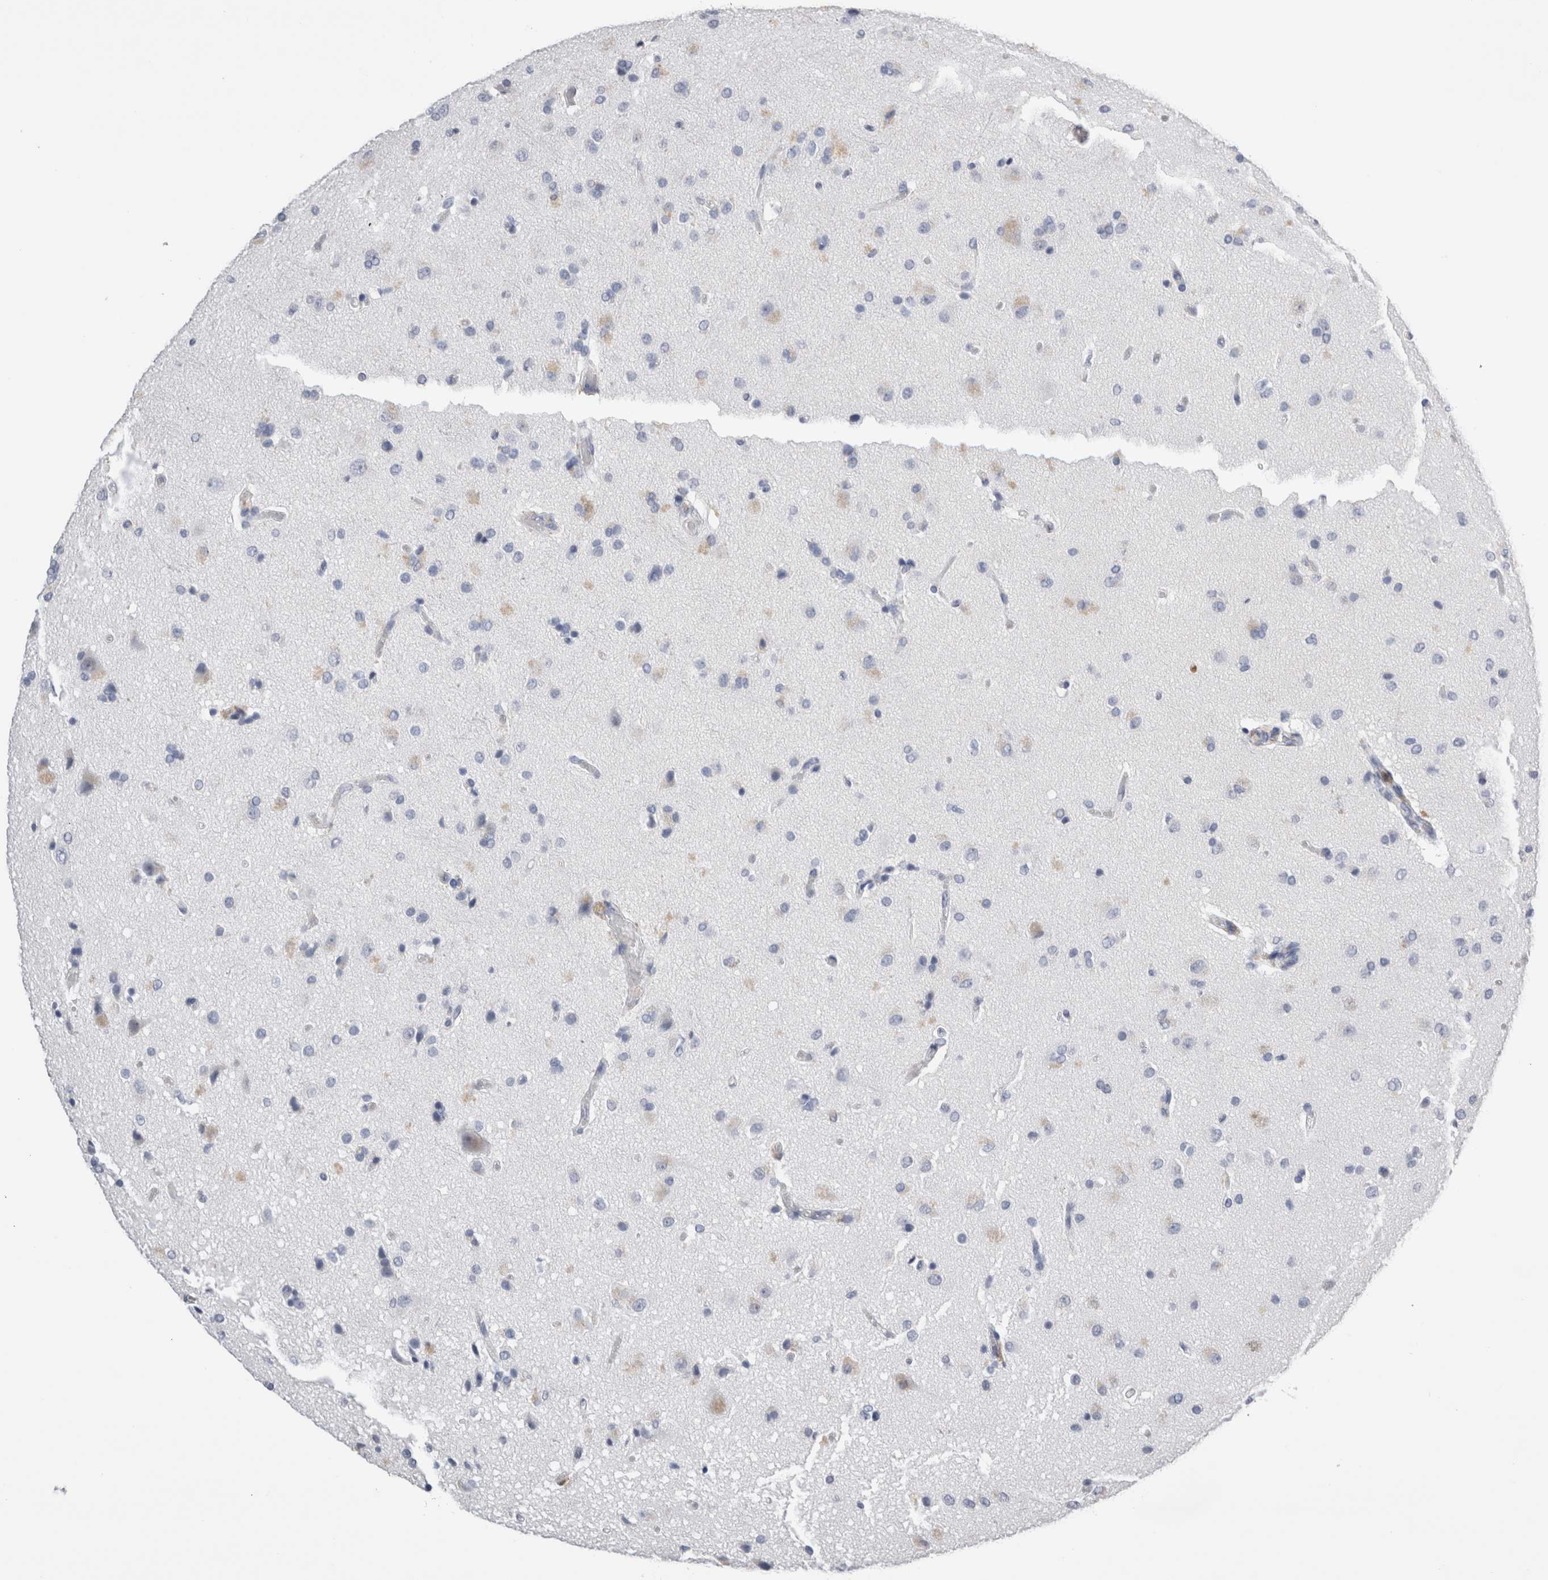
{"staining": {"intensity": "negative", "quantity": "none", "location": "none"}, "tissue": "glioma", "cell_type": "Tumor cells", "image_type": "cancer", "snomed": [{"axis": "morphology", "description": "Glioma, malignant, High grade"}, {"axis": "topography", "description": "Brain"}], "caption": "Immunohistochemistry image of neoplastic tissue: glioma stained with DAB (3,3'-diaminobenzidine) reveals no significant protein expression in tumor cells.", "gene": "S100A12", "patient": {"sex": "male", "age": 72}}